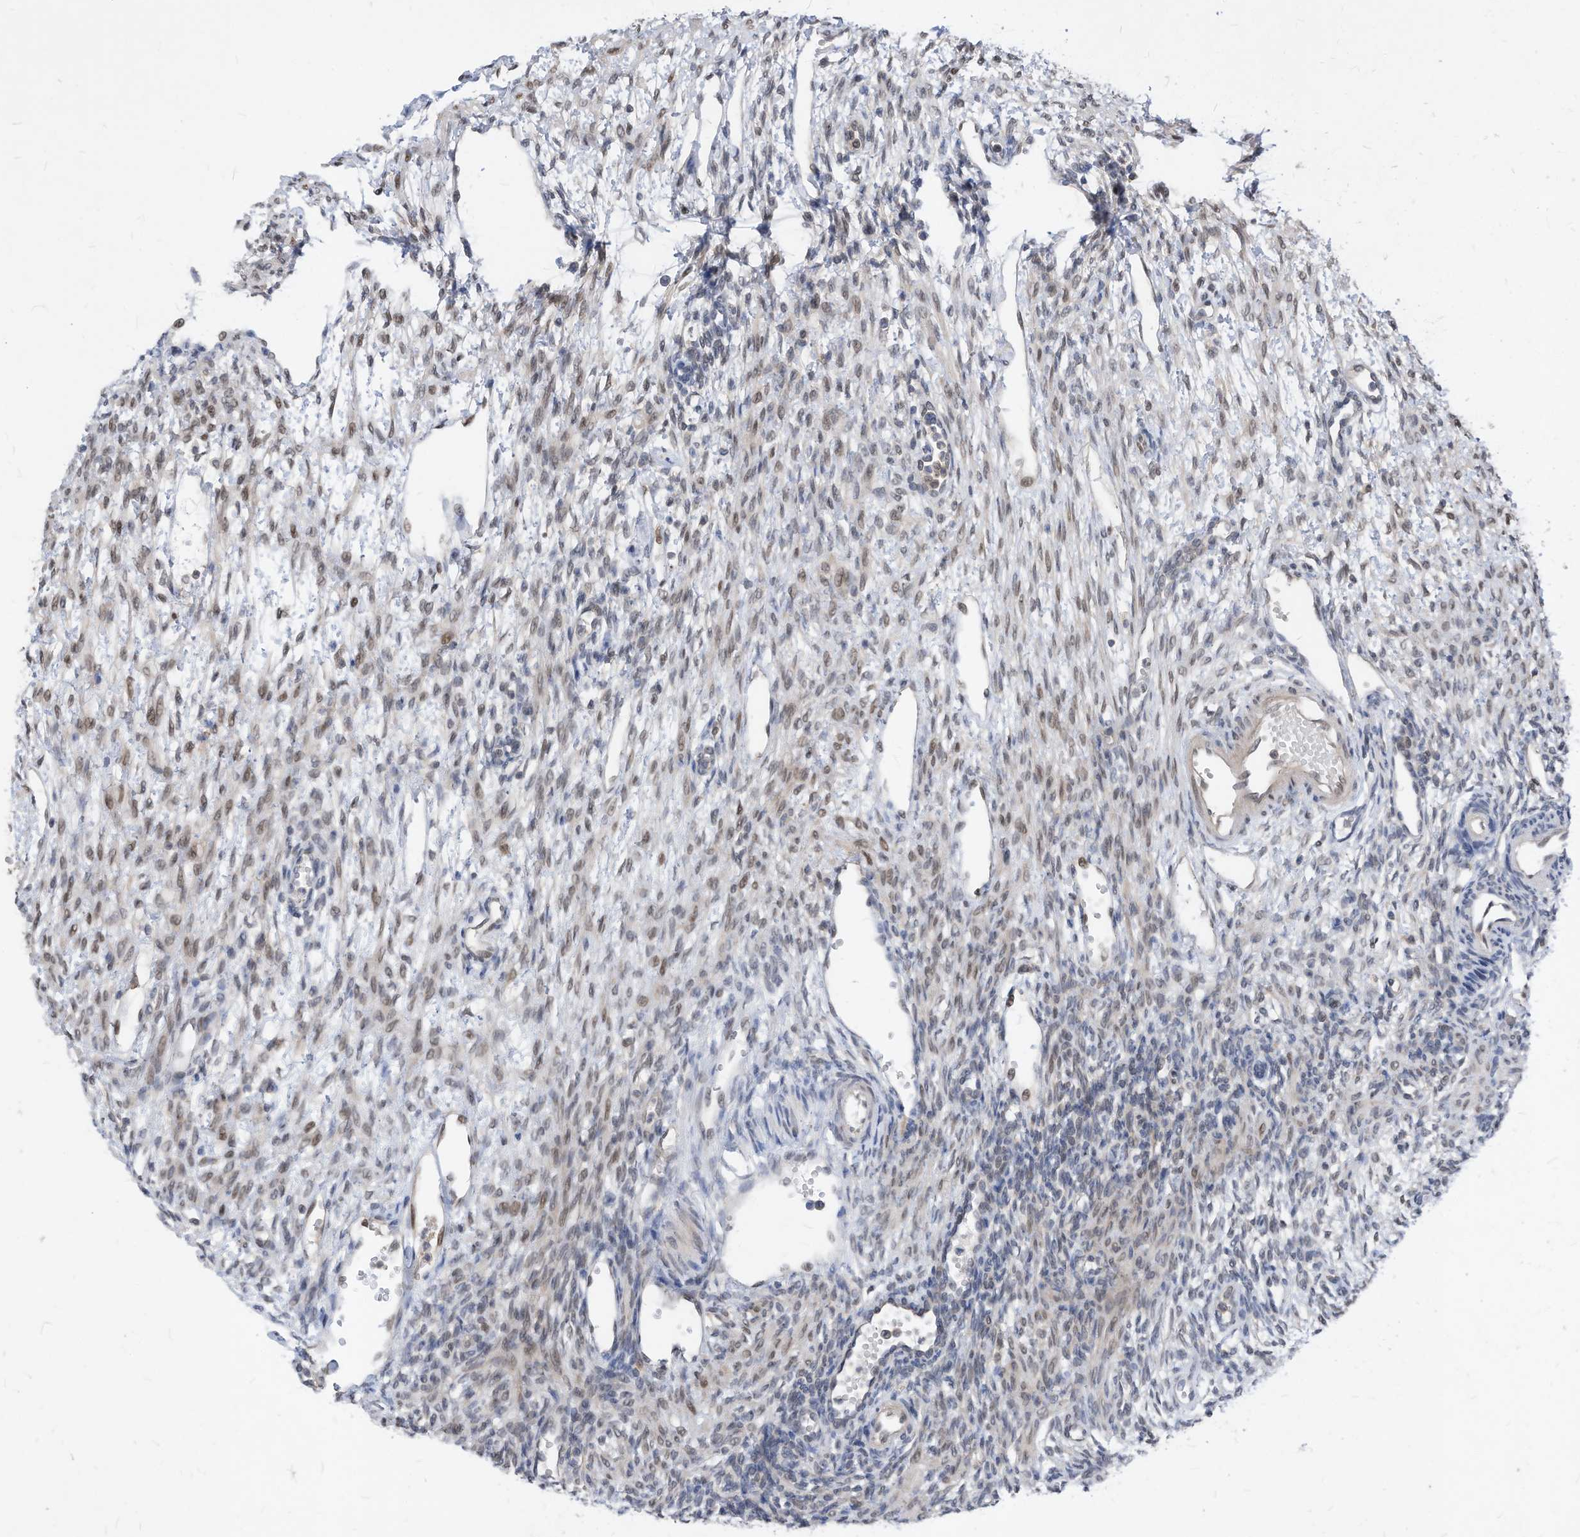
{"staining": {"intensity": "moderate", "quantity": "<25%", "location": "nuclear"}, "tissue": "ovary", "cell_type": "Ovarian stroma cells", "image_type": "normal", "snomed": [{"axis": "morphology", "description": "Normal tissue, NOS"}, {"axis": "morphology", "description": "Cyst, NOS"}, {"axis": "topography", "description": "Ovary"}], "caption": "High-magnification brightfield microscopy of unremarkable ovary stained with DAB (brown) and counterstained with hematoxylin (blue). ovarian stroma cells exhibit moderate nuclear staining is identified in about<25% of cells. (Stains: DAB (3,3'-diaminobenzidine) in brown, nuclei in blue, Microscopy: brightfield microscopy at high magnification).", "gene": "KPNB1", "patient": {"sex": "female", "age": 33}}